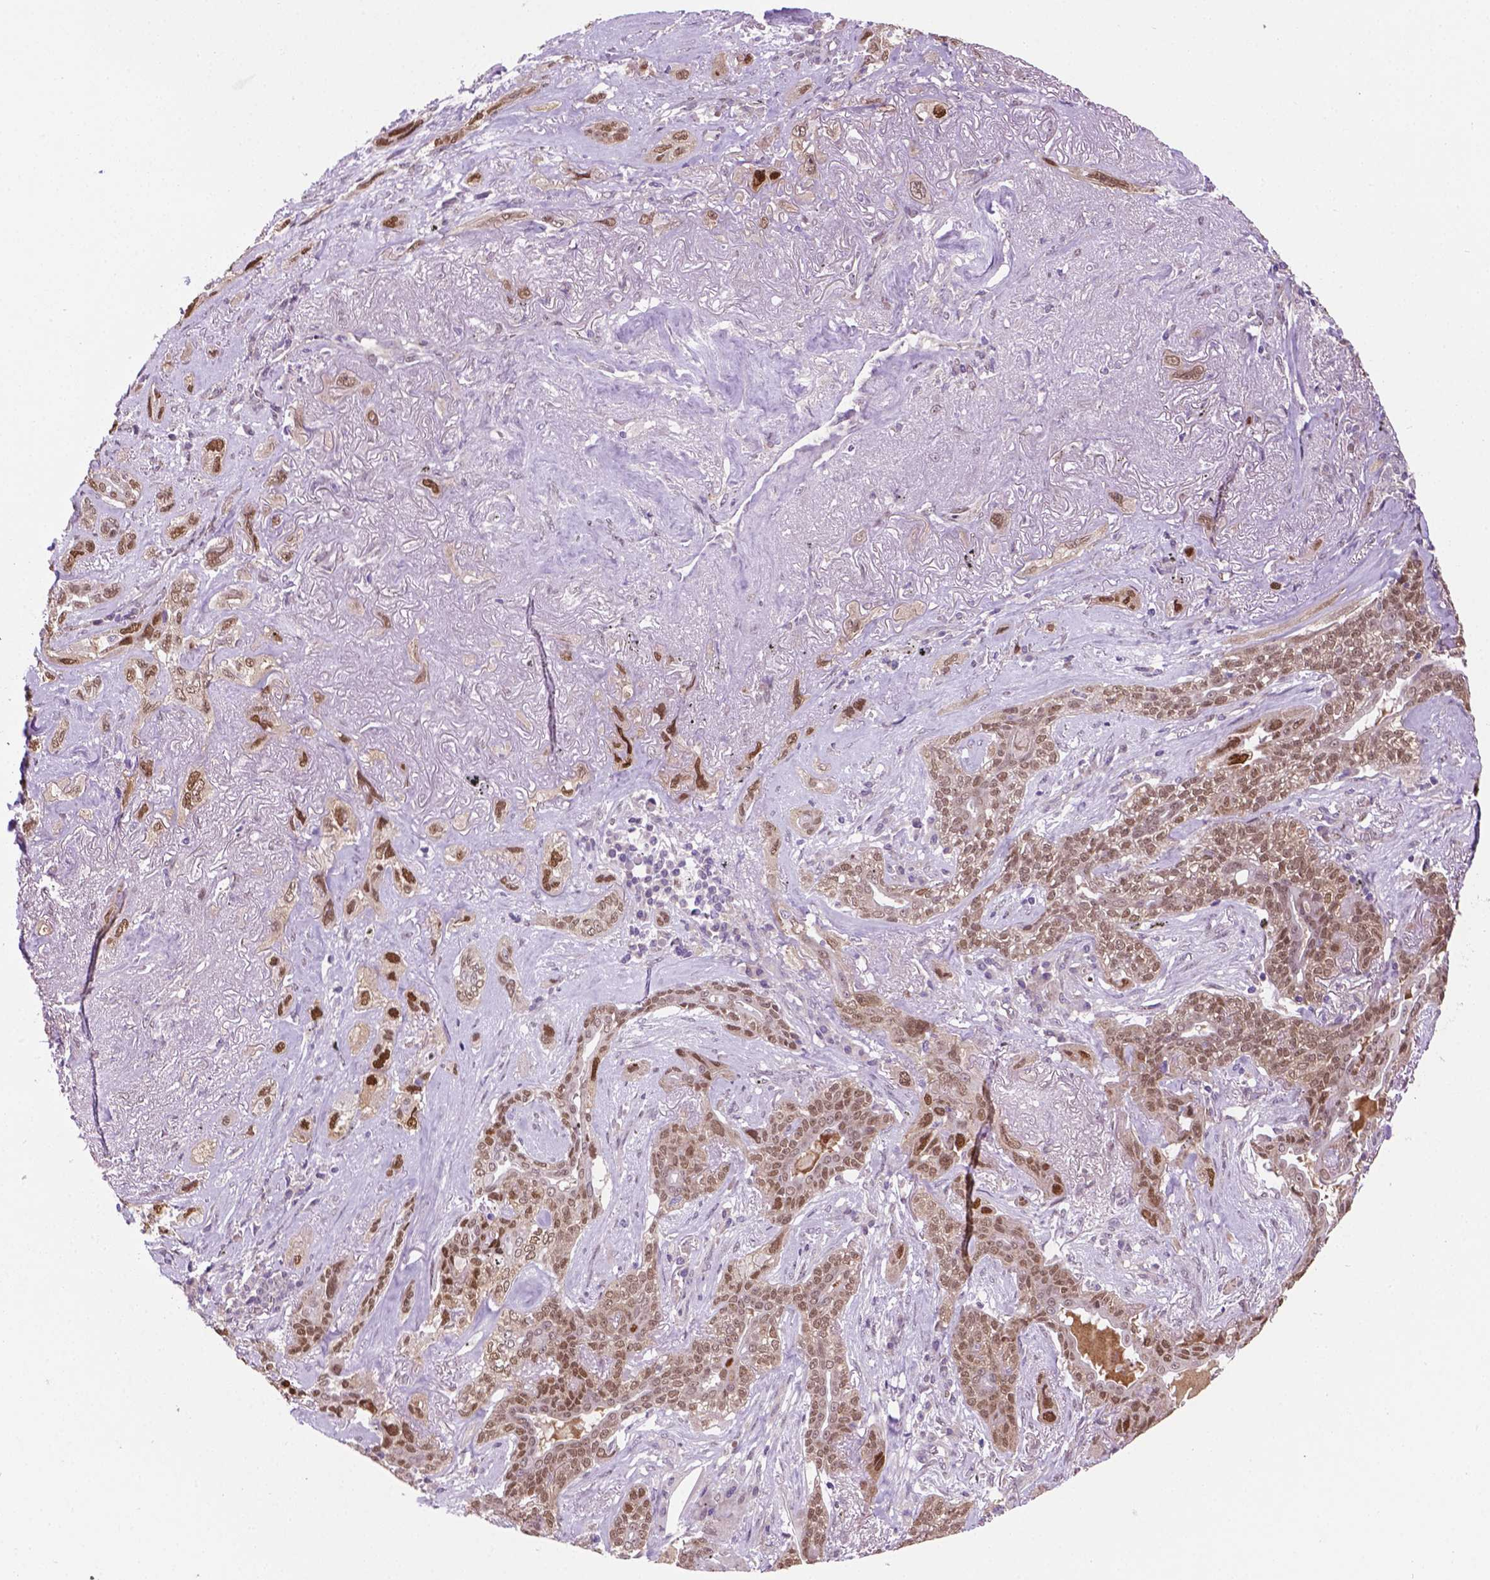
{"staining": {"intensity": "moderate", "quantity": ">75%", "location": "nuclear"}, "tissue": "lung cancer", "cell_type": "Tumor cells", "image_type": "cancer", "snomed": [{"axis": "morphology", "description": "Squamous cell carcinoma, NOS"}, {"axis": "topography", "description": "Lung"}], "caption": "Lung cancer (squamous cell carcinoma) stained for a protein (brown) shows moderate nuclear positive positivity in approximately >75% of tumor cells.", "gene": "IRF6", "patient": {"sex": "female", "age": 70}}